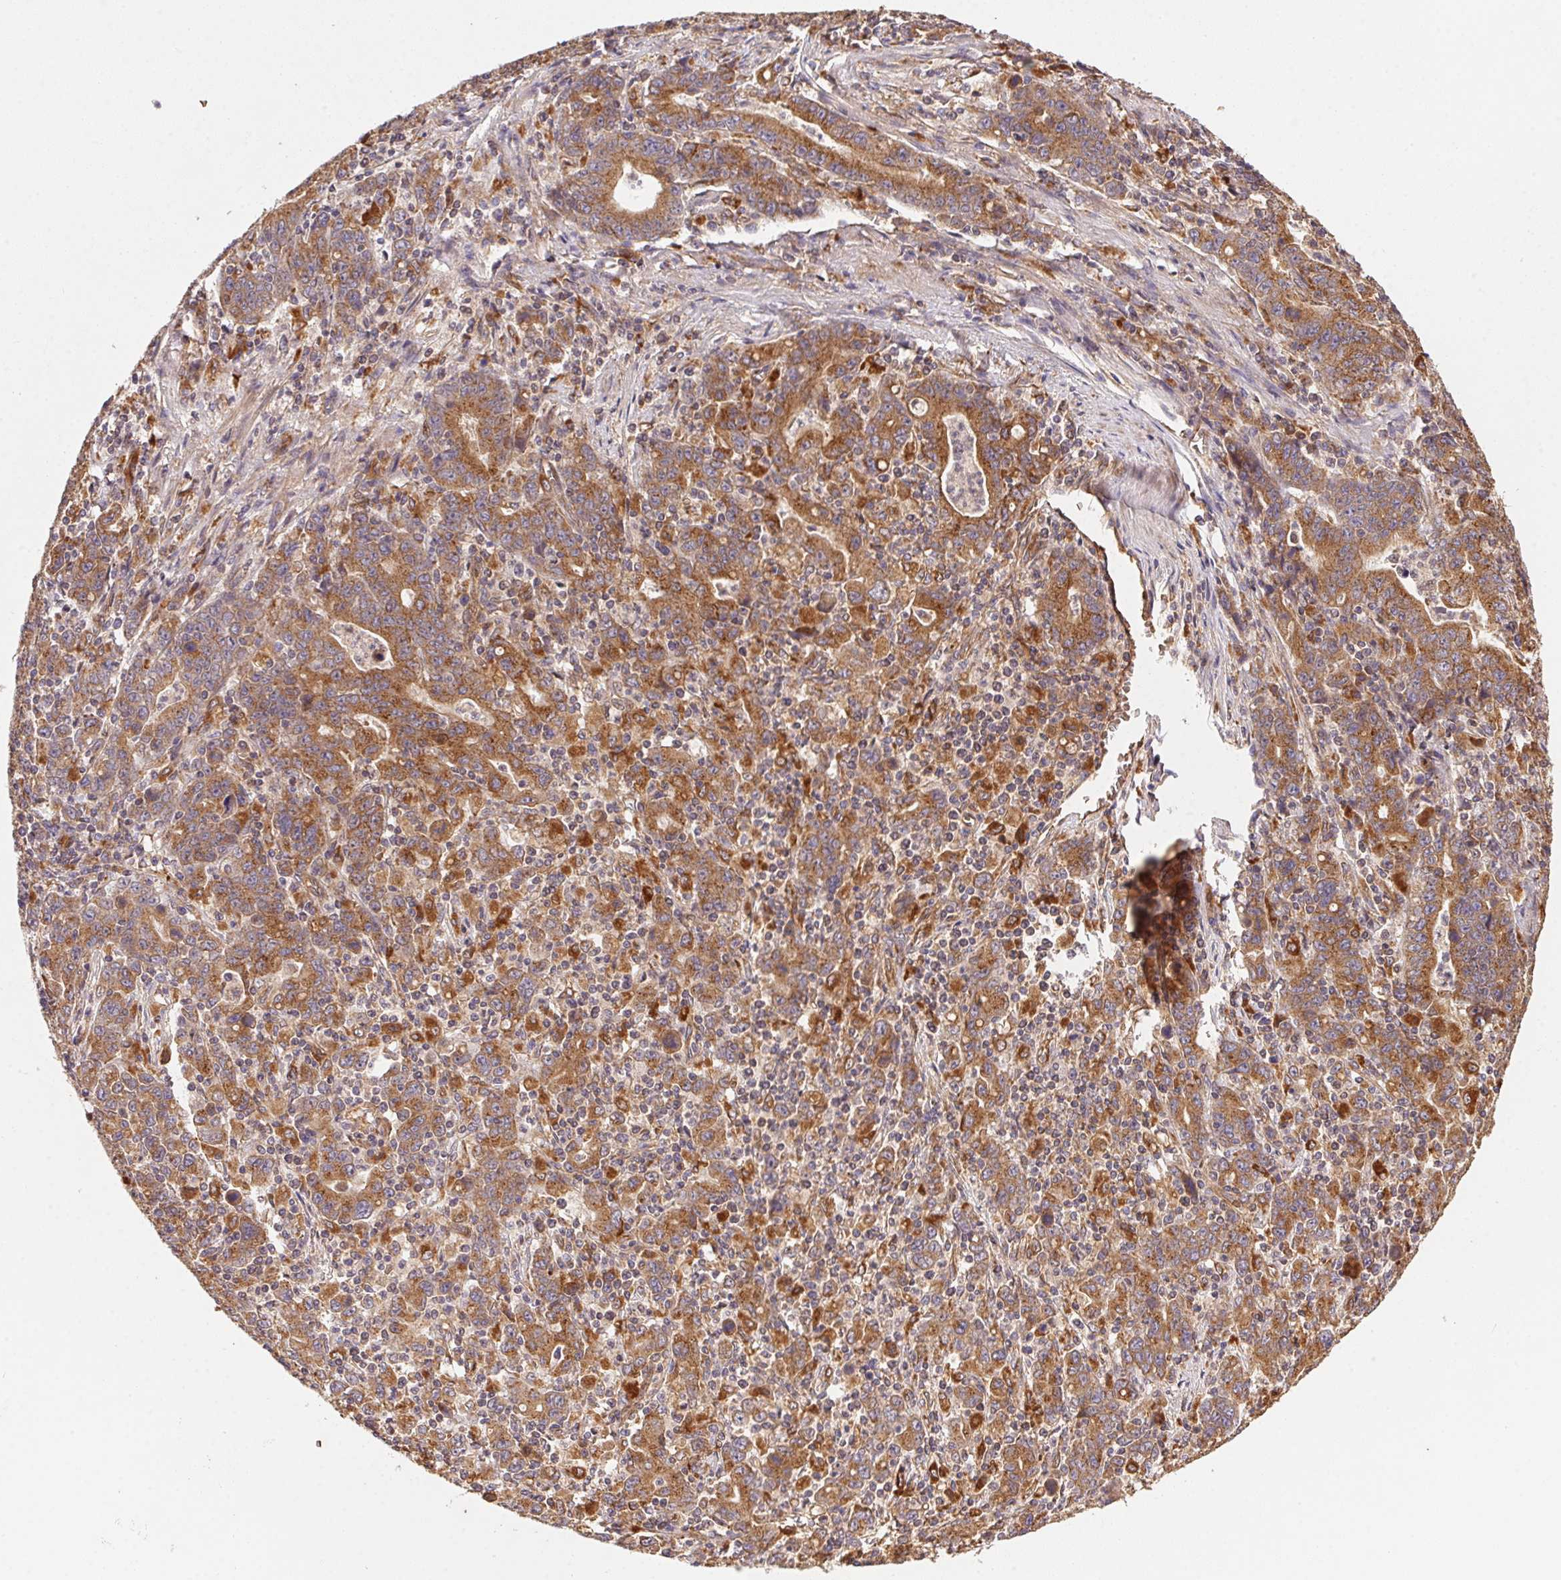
{"staining": {"intensity": "moderate", "quantity": ">75%", "location": "cytoplasmic/membranous"}, "tissue": "stomach cancer", "cell_type": "Tumor cells", "image_type": "cancer", "snomed": [{"axis": "morphology", "description": "Adenocarcinoma, NOS"}, {"axis": "topography", "description": "Stomach, upper"}], "caption": "IHC of human stomach adenocarcinoma reveals medium levels of moderate cytoplasmic/membranous positivity in approximately >75% of tumor cells. (Brightfield microscopy of DAB IHC at high magnification).", "gene": "USE1", "patient": {"sex": "male", "age": 69}}